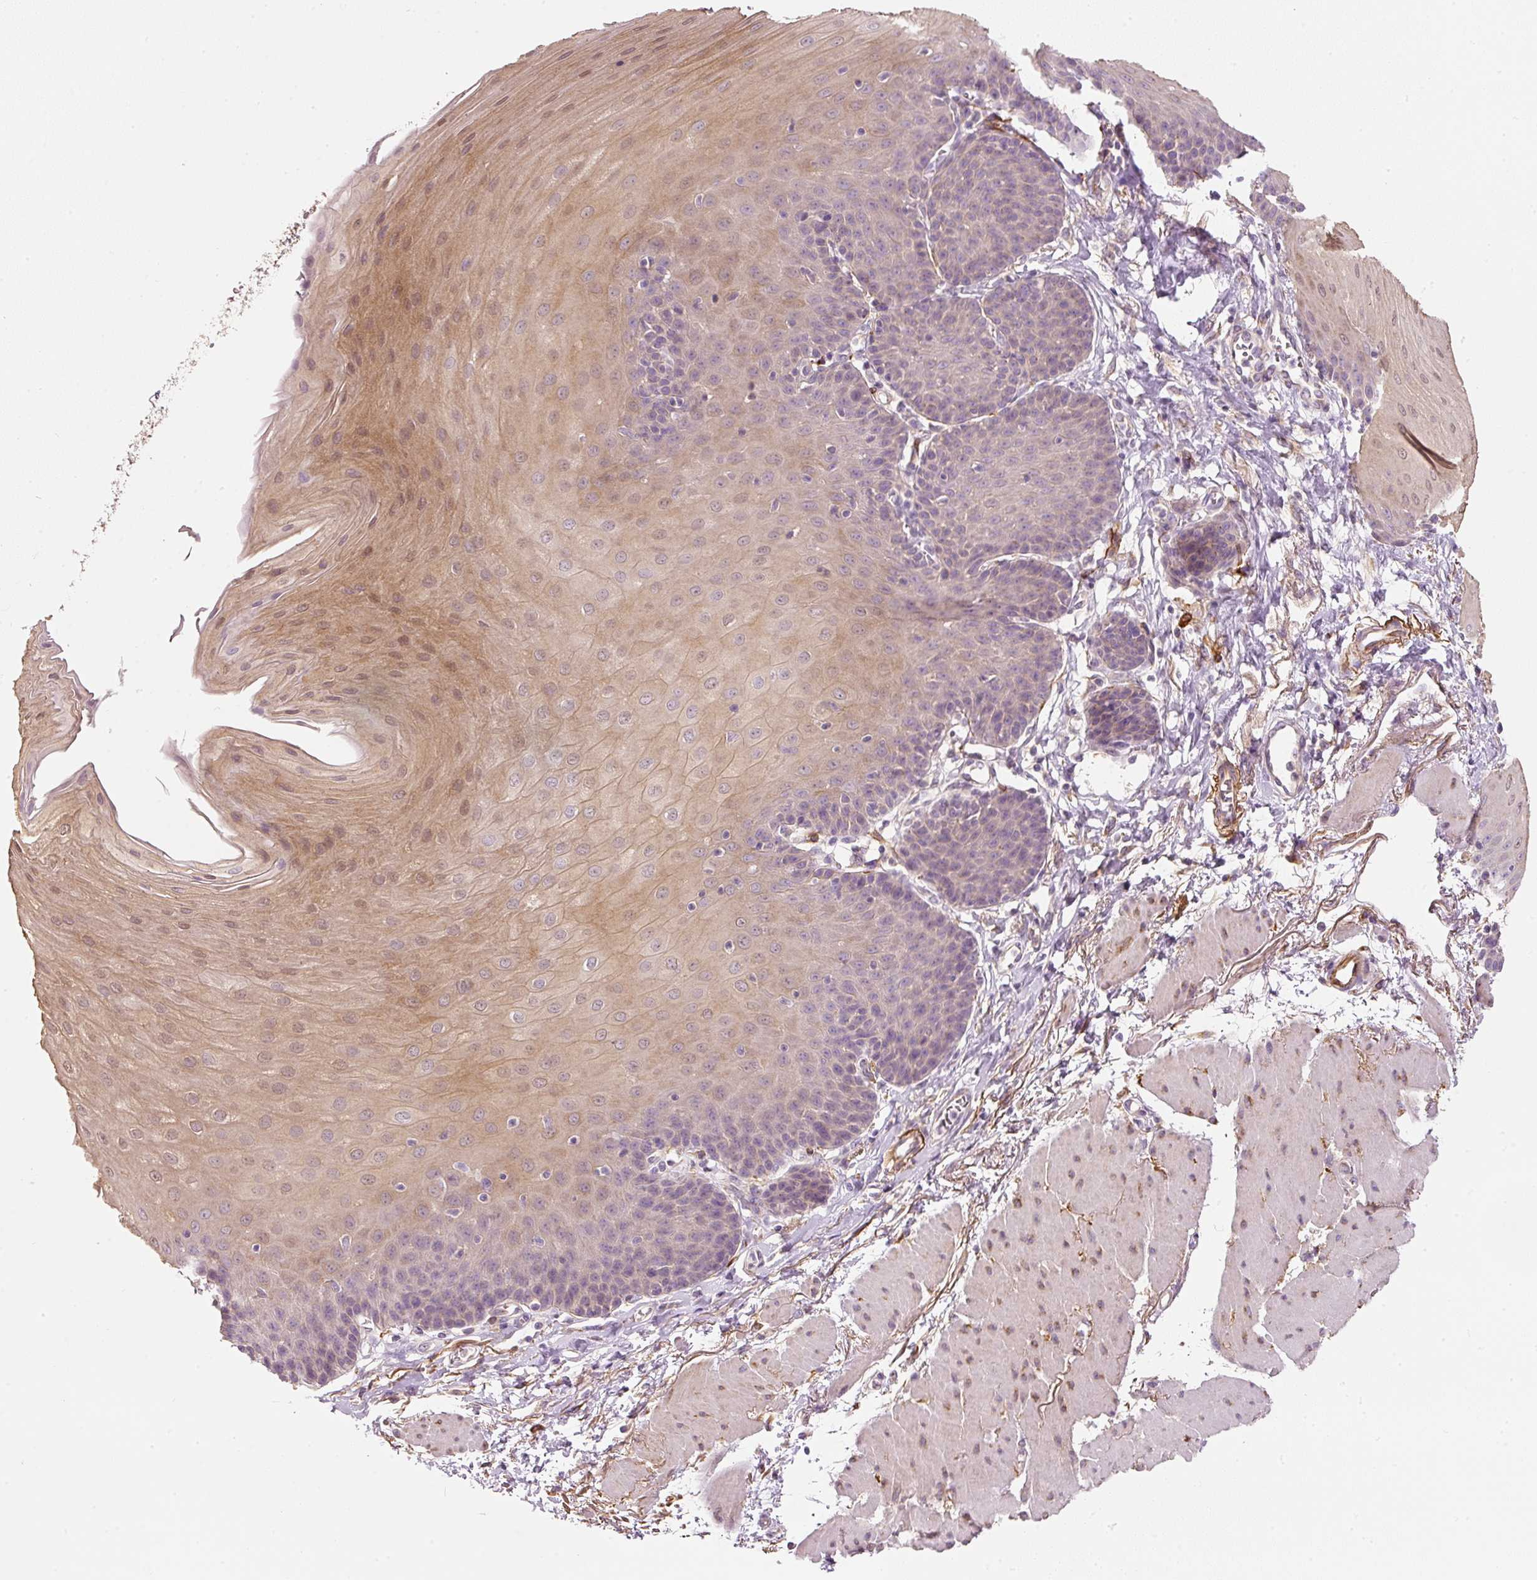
{"staining": {"intensity": "moderate", "quantity": "<25%", "location": "cytoplasmic/membranous,nuclear"}, "tissue": "esophagus", "cell_type": "Squamous epithelial cells", "image_type": "normal", "snomed": [{"axis": "morphology", "description": "Normal tissue, NOS"}, {"axis": "topography", "description": "Esophagus"}], "caption": "Moderate cytoplasmic/membranous,nuclear positivity is present in approximately <25% of squamous epithelial cells in benign esophagus.", "gene": "RNF167", "patient": {"sex": "female", "age": 81}}